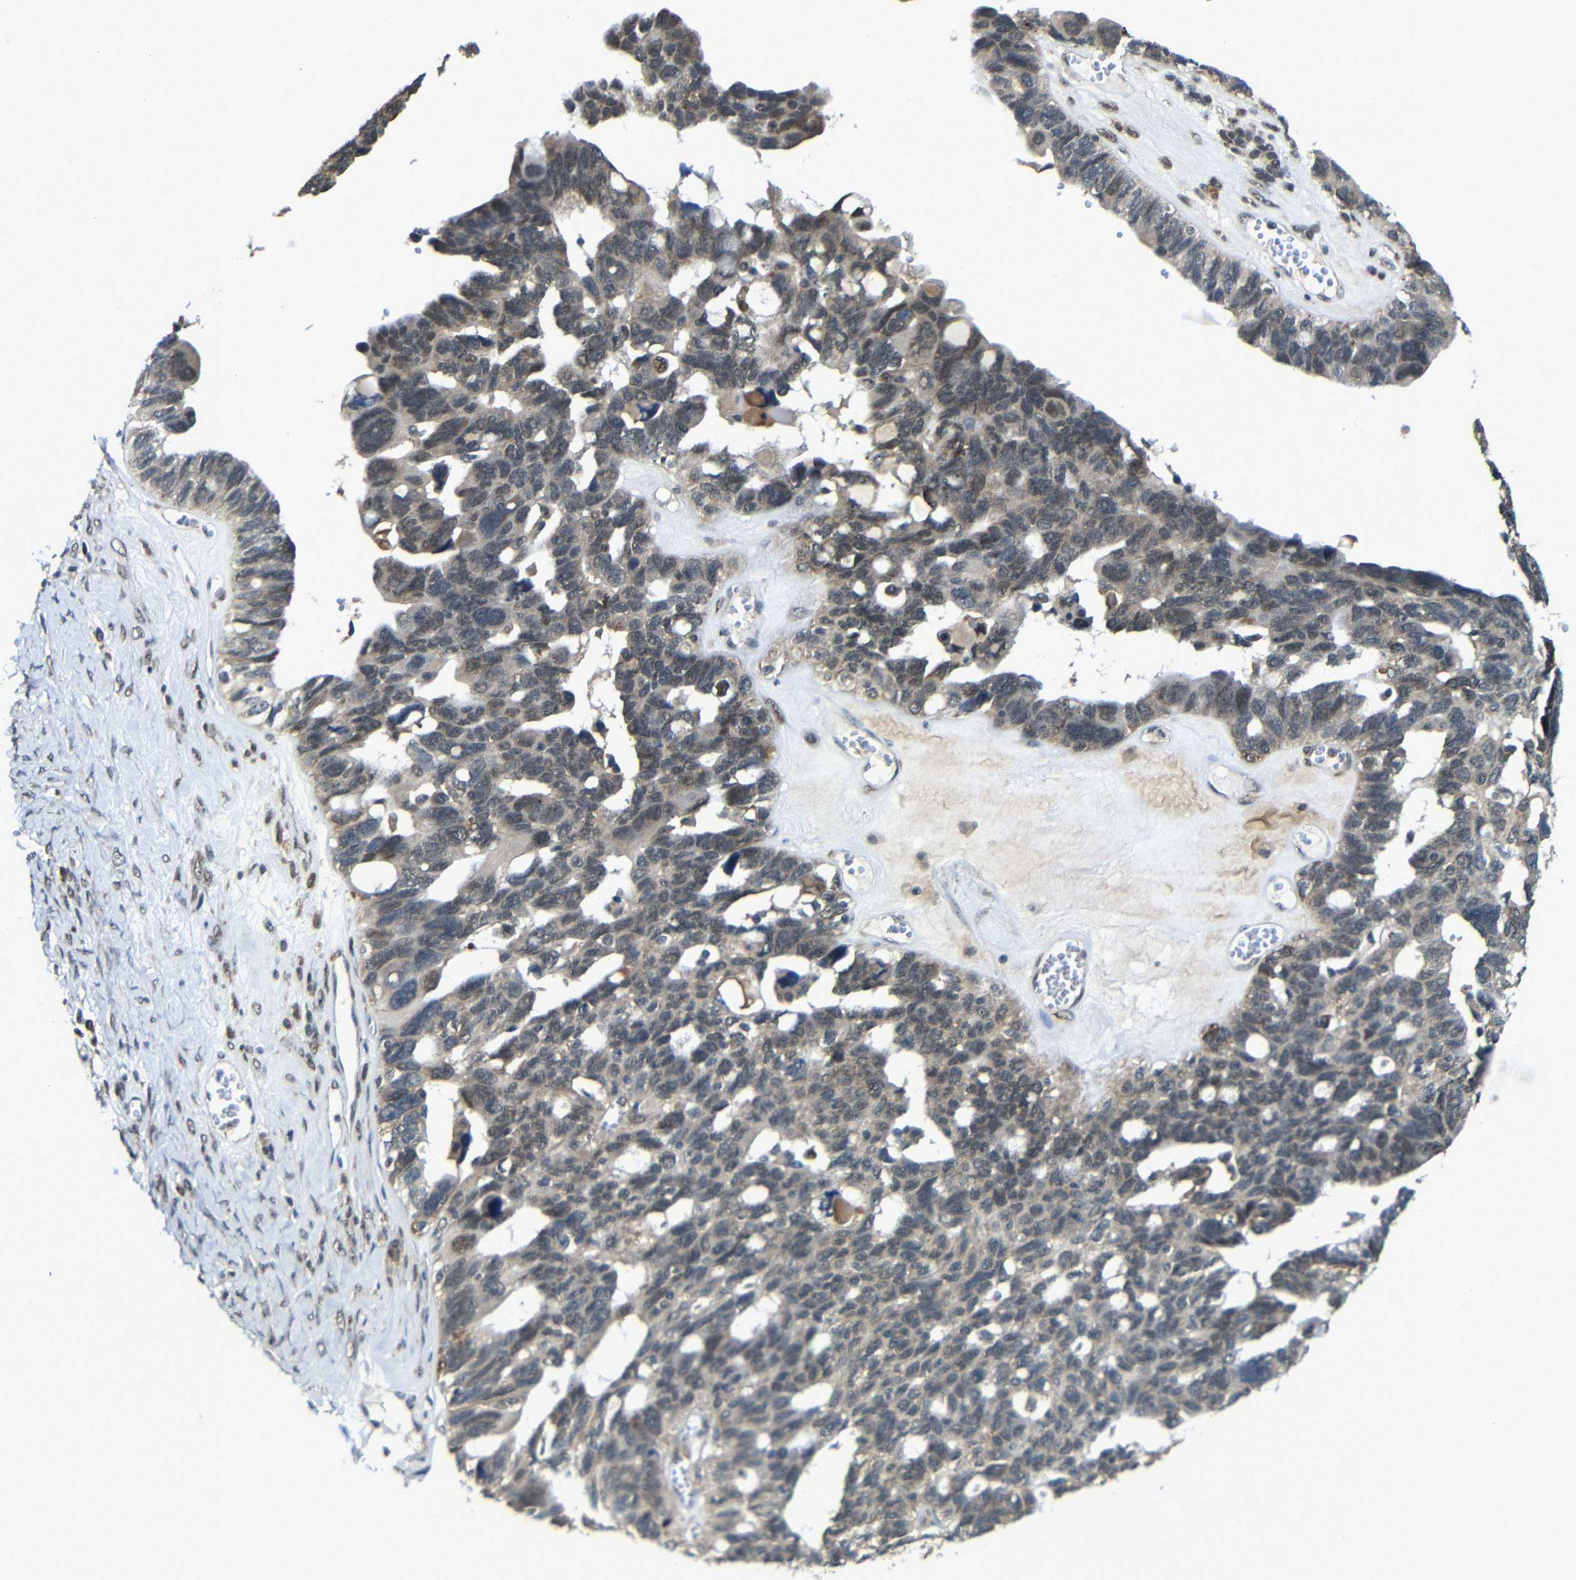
{"staining": {"intensity": "moderate", "quantity": "<25%", "location": "cytoplasmic/membranous"}, "tissue": "ovarian cancer", "cell_type": "Tumor cells", "image_type": "cancer", "snomed": [{"axis": "morphology", "description": "Cystadenocarcinoma, serous, NOS"}, {"axis": "topography", "description": "Ovary"}], "caption": "Human serous cystadenocarcinoma (ovarian) stained with a protein marker exhibits moderate staining in tumor cells.", "gene": "FAM172A", "patient": {"sex": "female", "age": 79}}